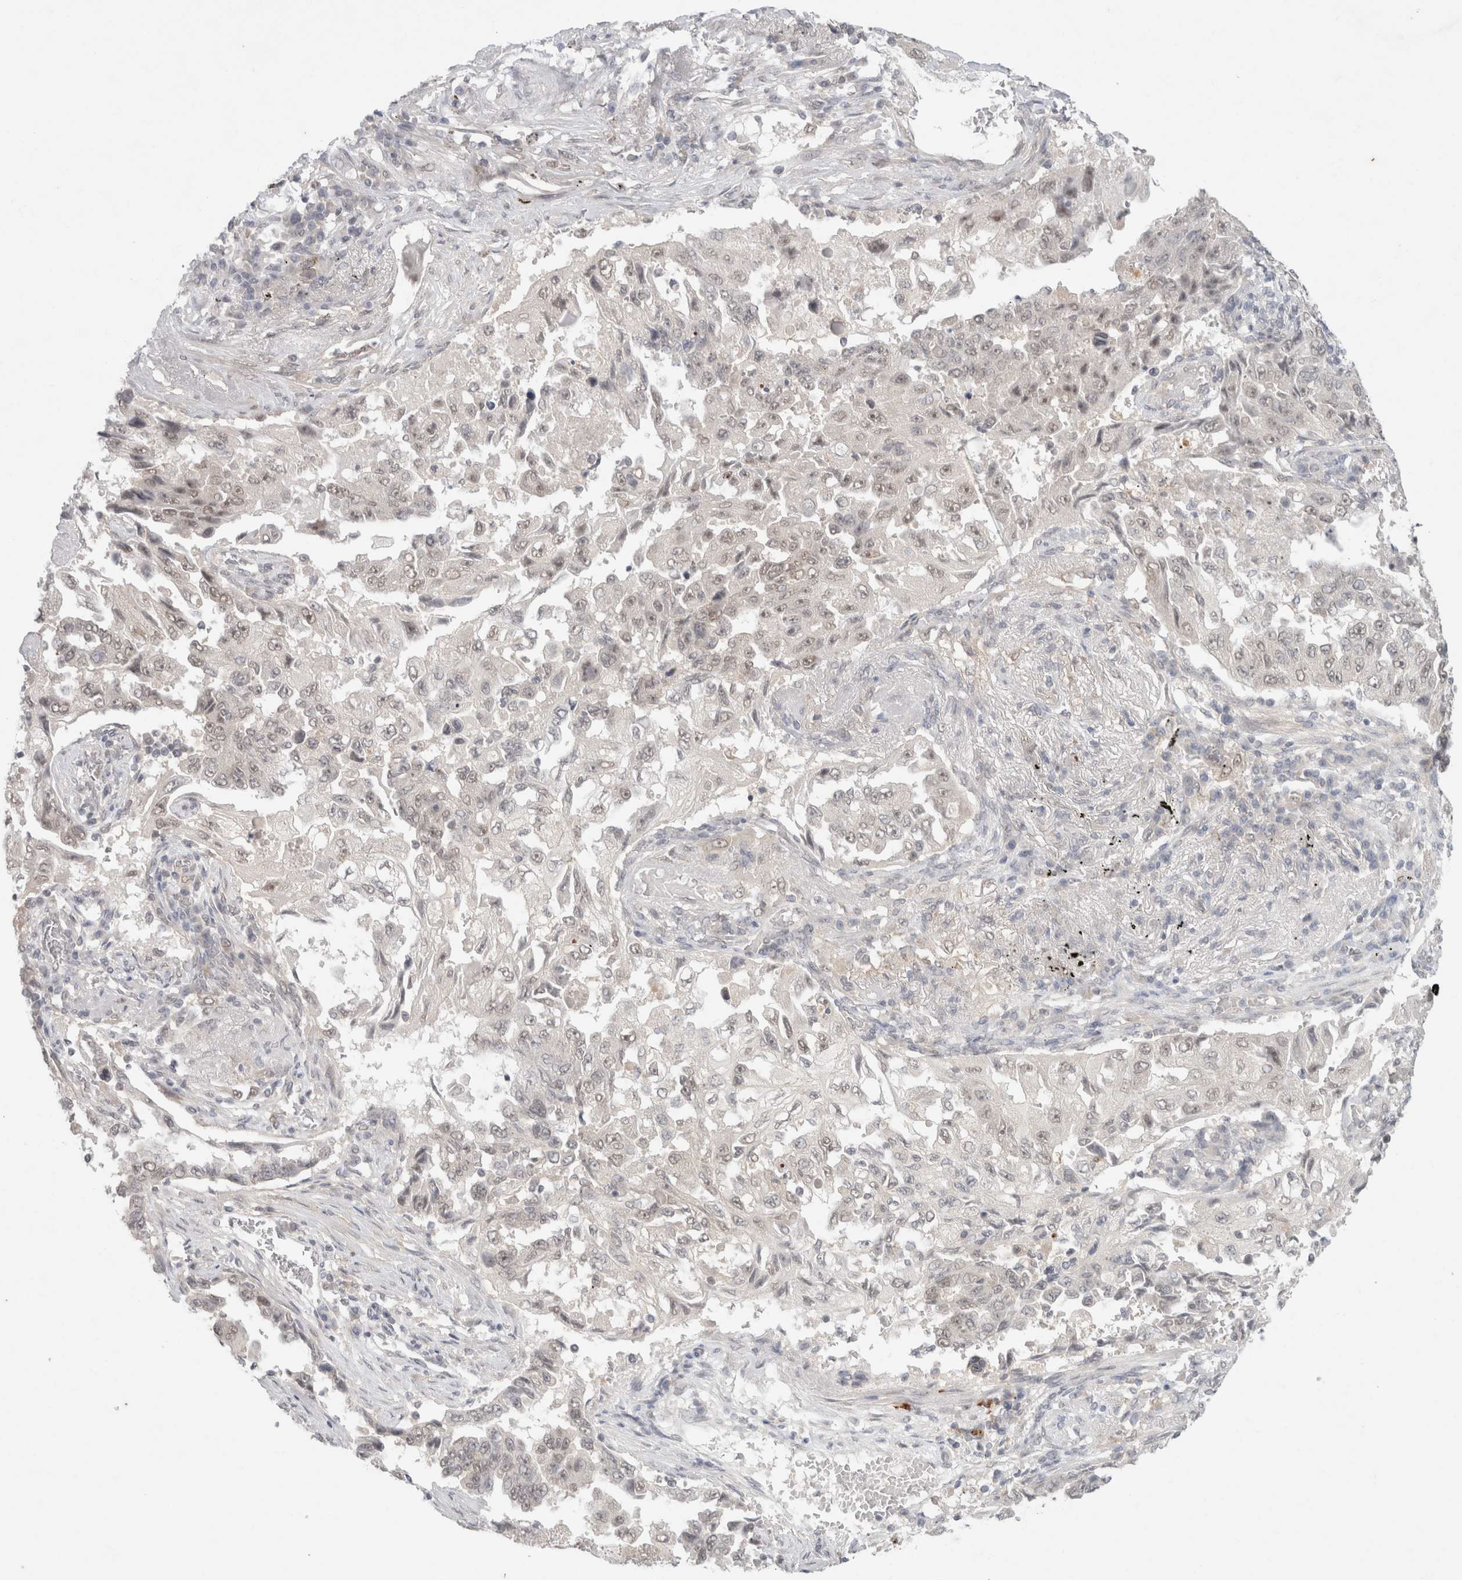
{"staining": {"intensity": "weak", "quantity": "<25%", "location": "nuclear"}, "tissue": "lung cancer", "cell_type": "Tumor cells", "image_type": "cancer", "snomed": [{"axis": "morphology", "description": "Adenocarcinoma, NOS"}, {"axis": "topography", "description": "Lung"}], "caption": "DAB immunohistochemical staining of human adenocarcinoma (lung) demonstrates no significant expression in tumor cells. Nuclei are stained in blue.", "gene": "FBXO42", "patient": {"sex": "female", "age": 51}}